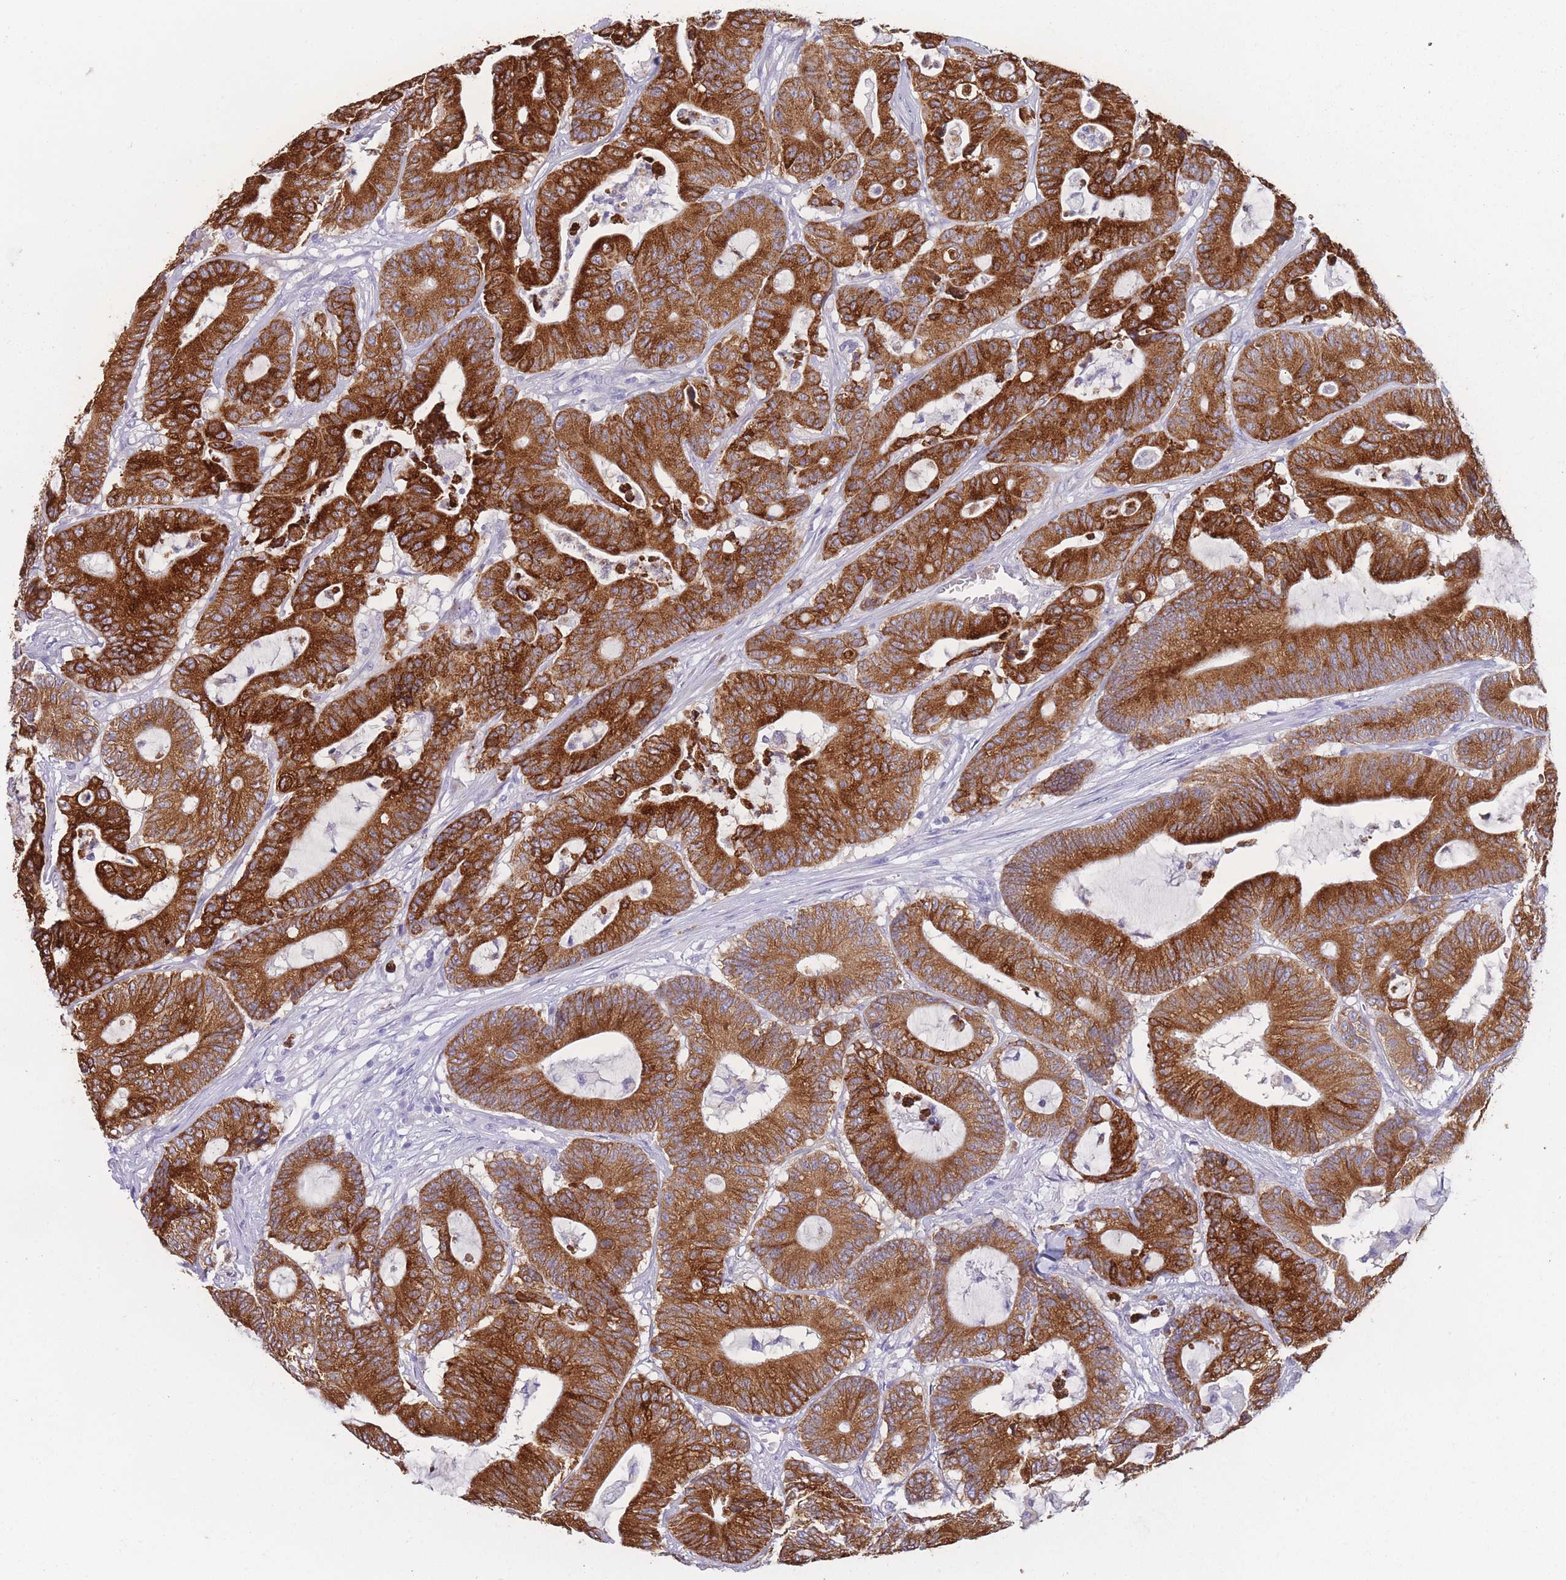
{"staining": {"intensity": "strong", "quantity": ">75%", "location": "cytoplasmic/membranous"}, "tissue": "colorectal cancer", "cell_type": "Tumor cells", "image_type": "cancer", "snomed": [{"axis": "morphology", "description": "Adenocarcinoma, NOS"}, {"axis": "topography", "description": "Colon"}], "caption": "A photomicrograph of colorectal adenocarcinoma stained for a protein shows strong cytoplasmic/membranous brown staining in tumor cells.", "gene": "ZNF627", "patient": {"sex": "female", "age": 84}}